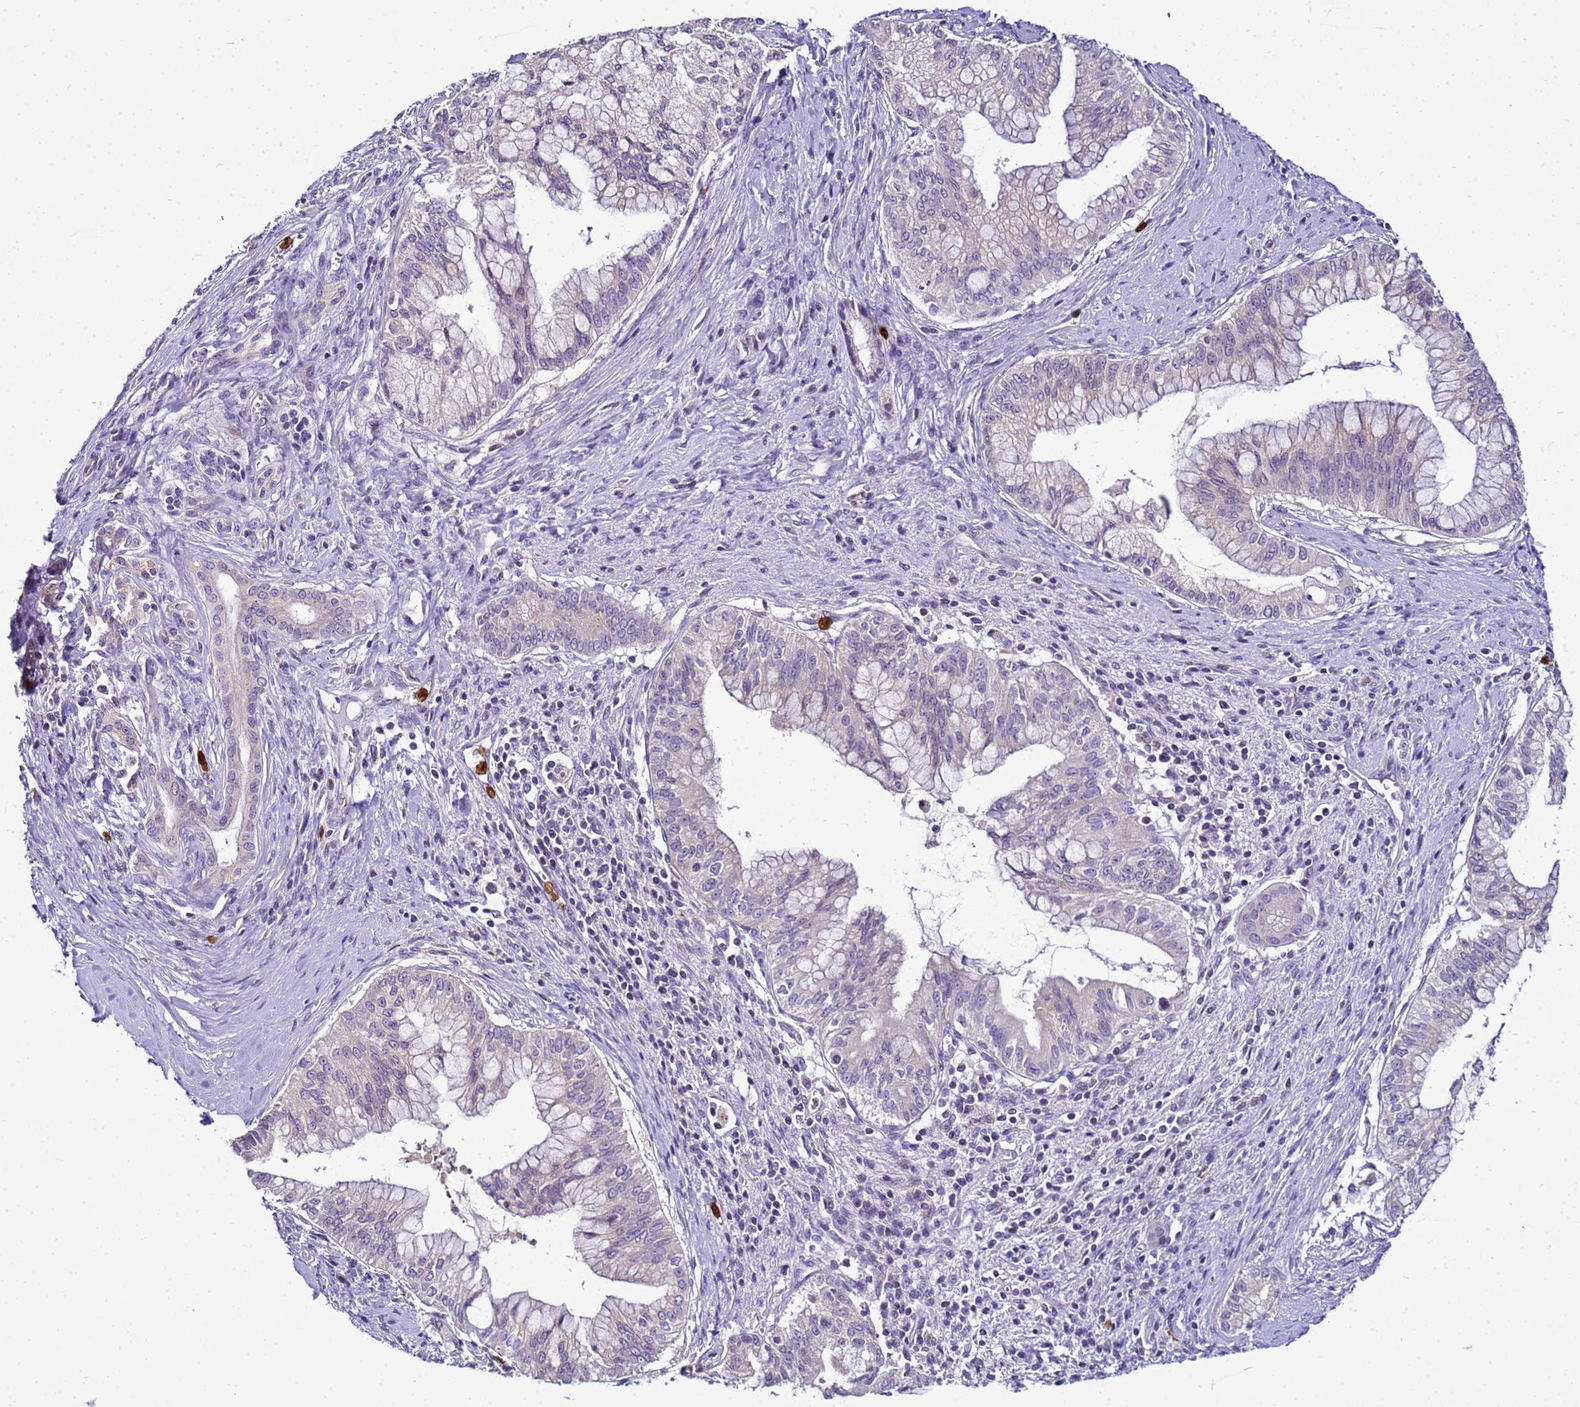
{"staining": {"intensity": "negative", "quantity": "none", "location": "none"}, "tissue": "pancreatic cancer", "cell_type": "Tumor cells", "image_type": "cancer", "snomed": [{"axis": "morphology", "description": "Adenocarcinoma, NOS"}, {"axis": "topography", "description": "Pancreas"}], "caption": "DAB immunohistochemical staining of human pancreatic cancer reveals no significant expression in tumor cells. (DAB (3,3'-diaminobenzidine) immunohistochemistry visualized using brightfield microscopy, high magnification).", "gene": "VPS4B", "patient": {"sex": "male", "age": 46}}